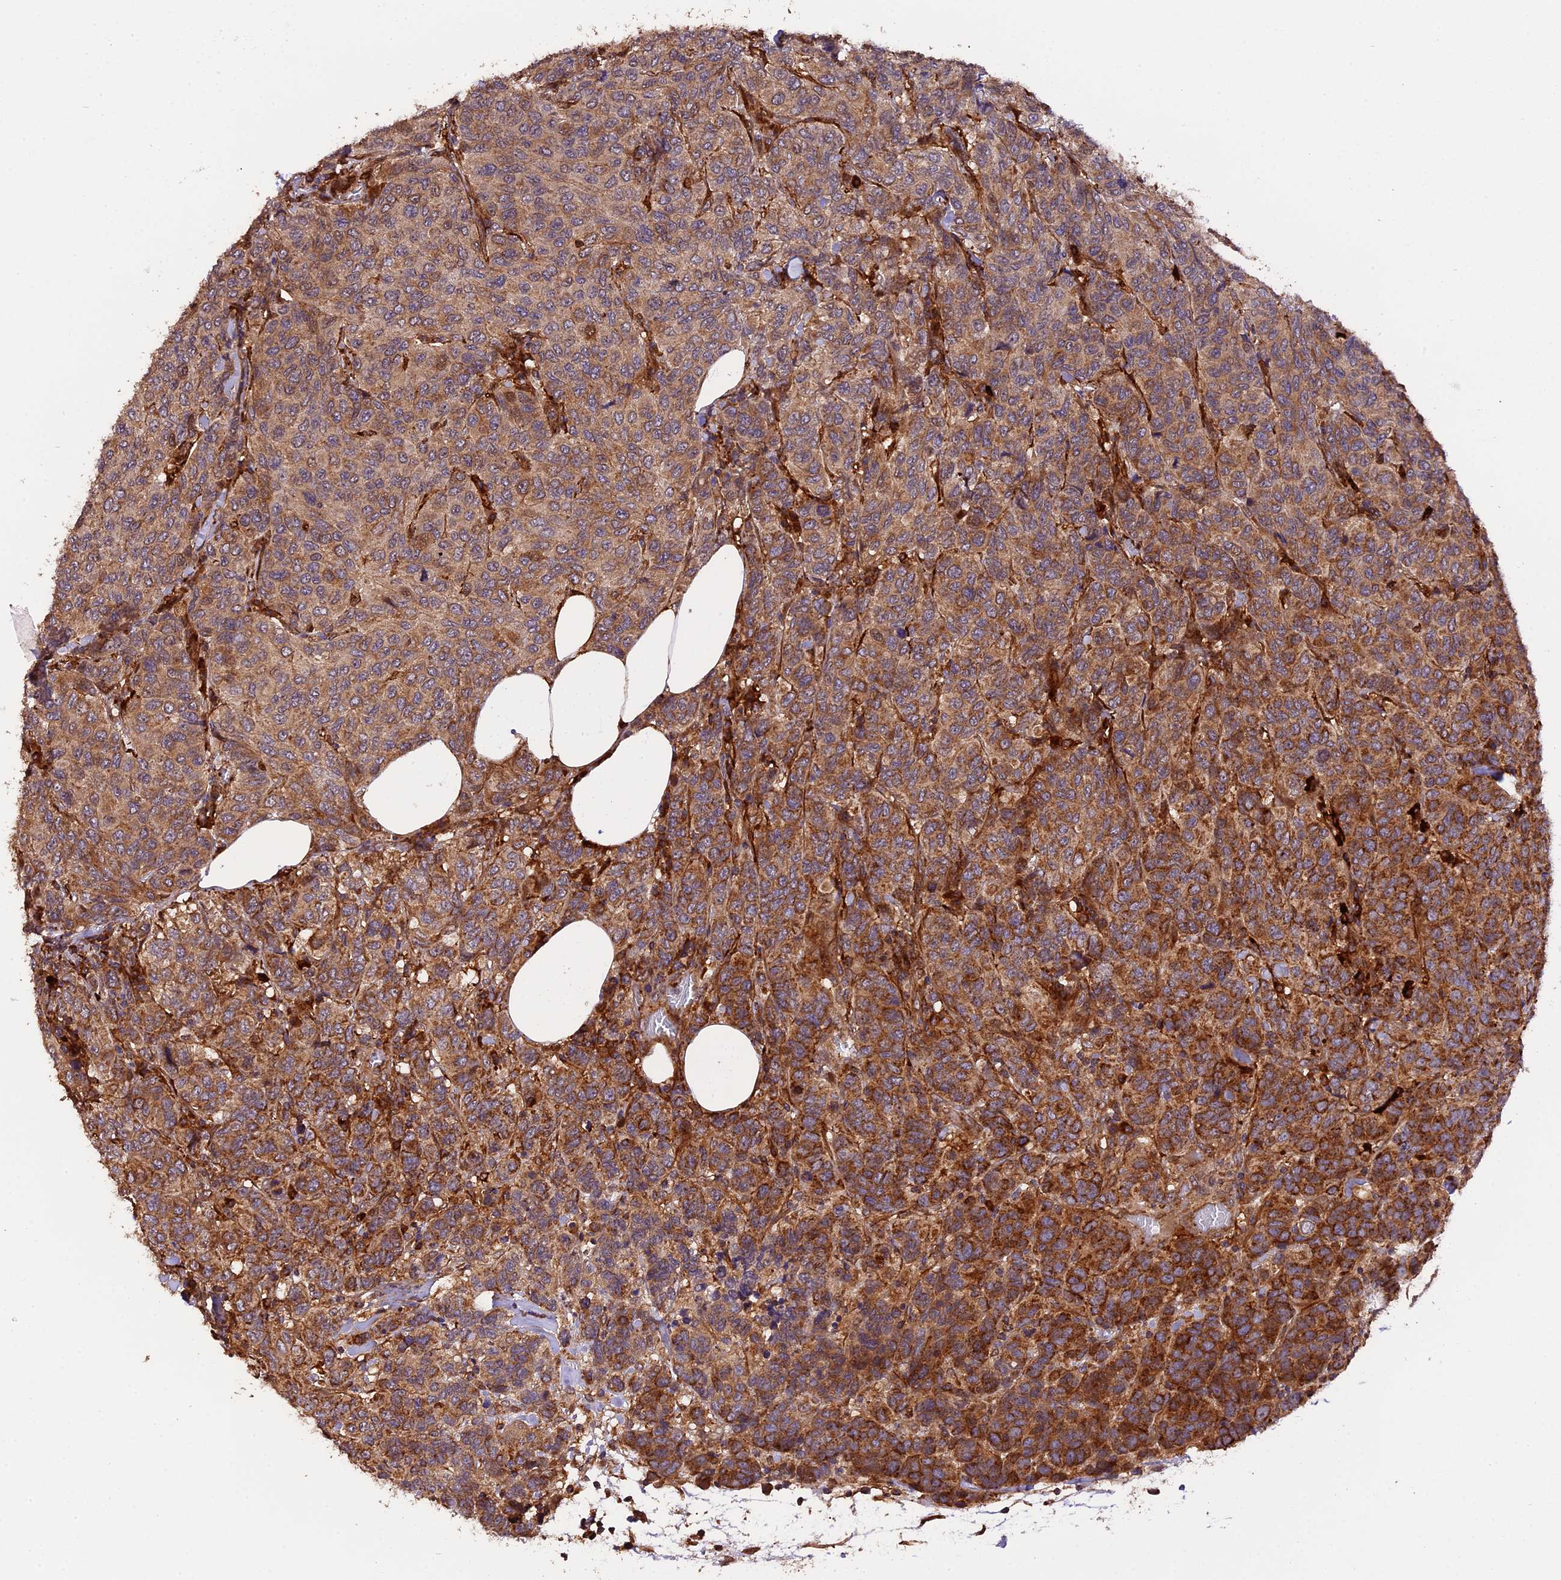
{"staining": {"intensity": "moderate", "quantity": "25%-75%", "location": "cytoplasmic/membranous"}, "tissue": "breast cancer", "cell_type": "Tumor cells", "image_type": "cancer", "snomed": [{"axis": "morphology", "description": "Duct carcinoma"}, {"axis": "topography", "description": "Breast"}], "caption": "Human breast cancer (infiltrating ductal carcinoma) stained for a protein (brown) demonstrates moderate cytoplasmic/membranous positive staining in approximately 25%-75% of tumor cells.", "gene": "HERPUD1", "patient": {"sex": "female", "age": 55}}